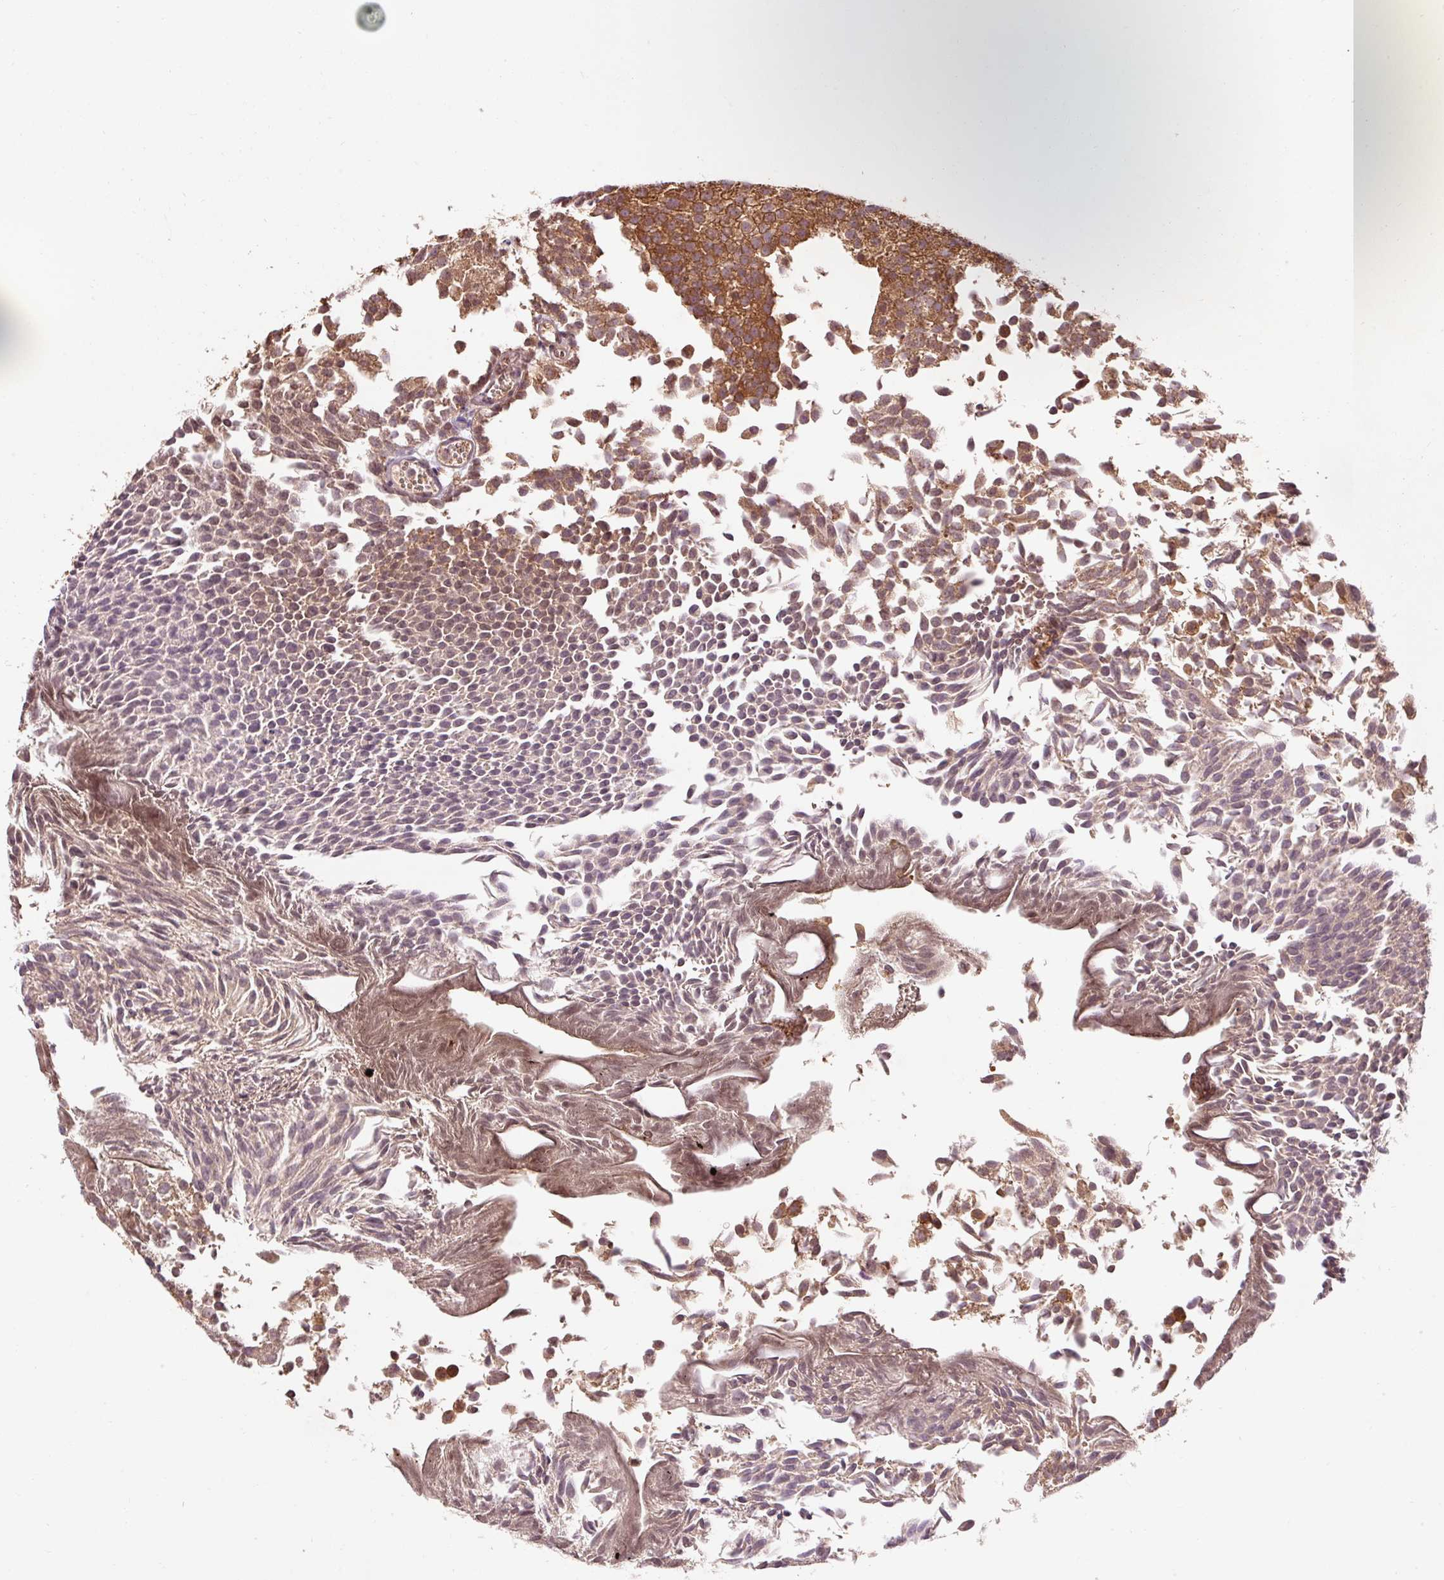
{"staining": {"intensity": "strong", "quantity": "25%-75%", "location": "cytoplasmic/membranous"}, "tissue": "urothelial cancer", "cell_type": "Tumor cells", "image_type": "cancer", "snomed": [{"axis": "morphology", "description": "Urothelial carcinoma, Low grade"}, {"axis": "topography", "description": "Urinary bladder"}], "caption": "Urothelial carcinoma (low-grade) stained for a protein displays strong cytoplasmic/membranous positivity in tumor cells.", "gene": "PDAP1", "patient": {"sex": "female", "age": 79}}